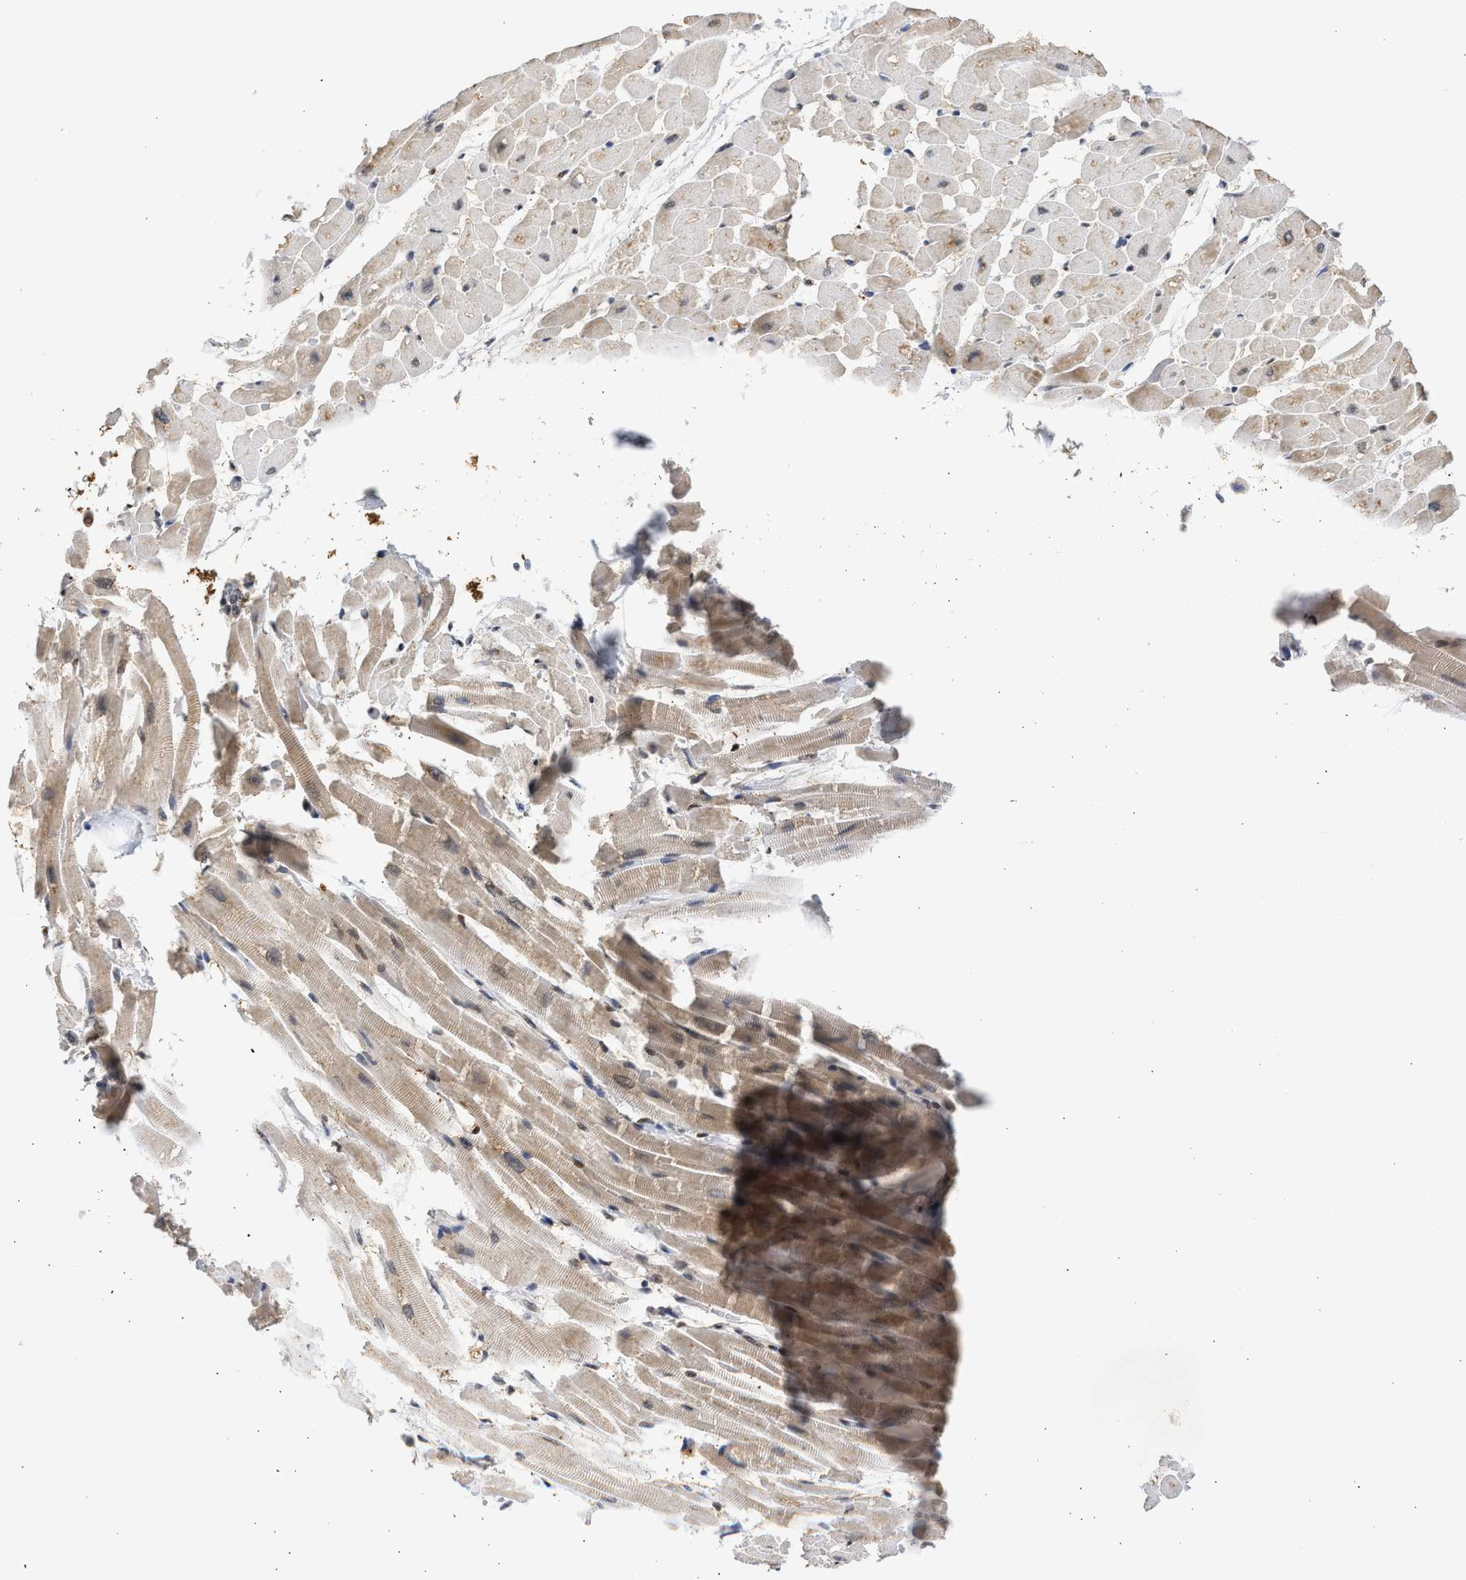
{"staining": {"intensity": "moderate", "quantity": "25%-75%", "location": "cytoplasmic/membranous"}, "tissue": "heart muscle", "cell_type": "Cardiomyocytes", "image_type": "normal", "snomed": [{"axis": "morphology", "description": "Normal tissue, NOS"}, {"axis": "topography", "description": "Heart"}], "caption": "Protein analysis of unremarkable heart muscle displays moderate cytoplasmic/membranous expression in about 25%-75% of cardiomyocytes. Using DAB (3,3'-diaminobenzidine) (brown) and hematoxylin (blue) stains, captured at high magnification using brightfield microscopy.", "gene": "ENSG00000142539", "patient": {"sex": "male", "age": 45}}